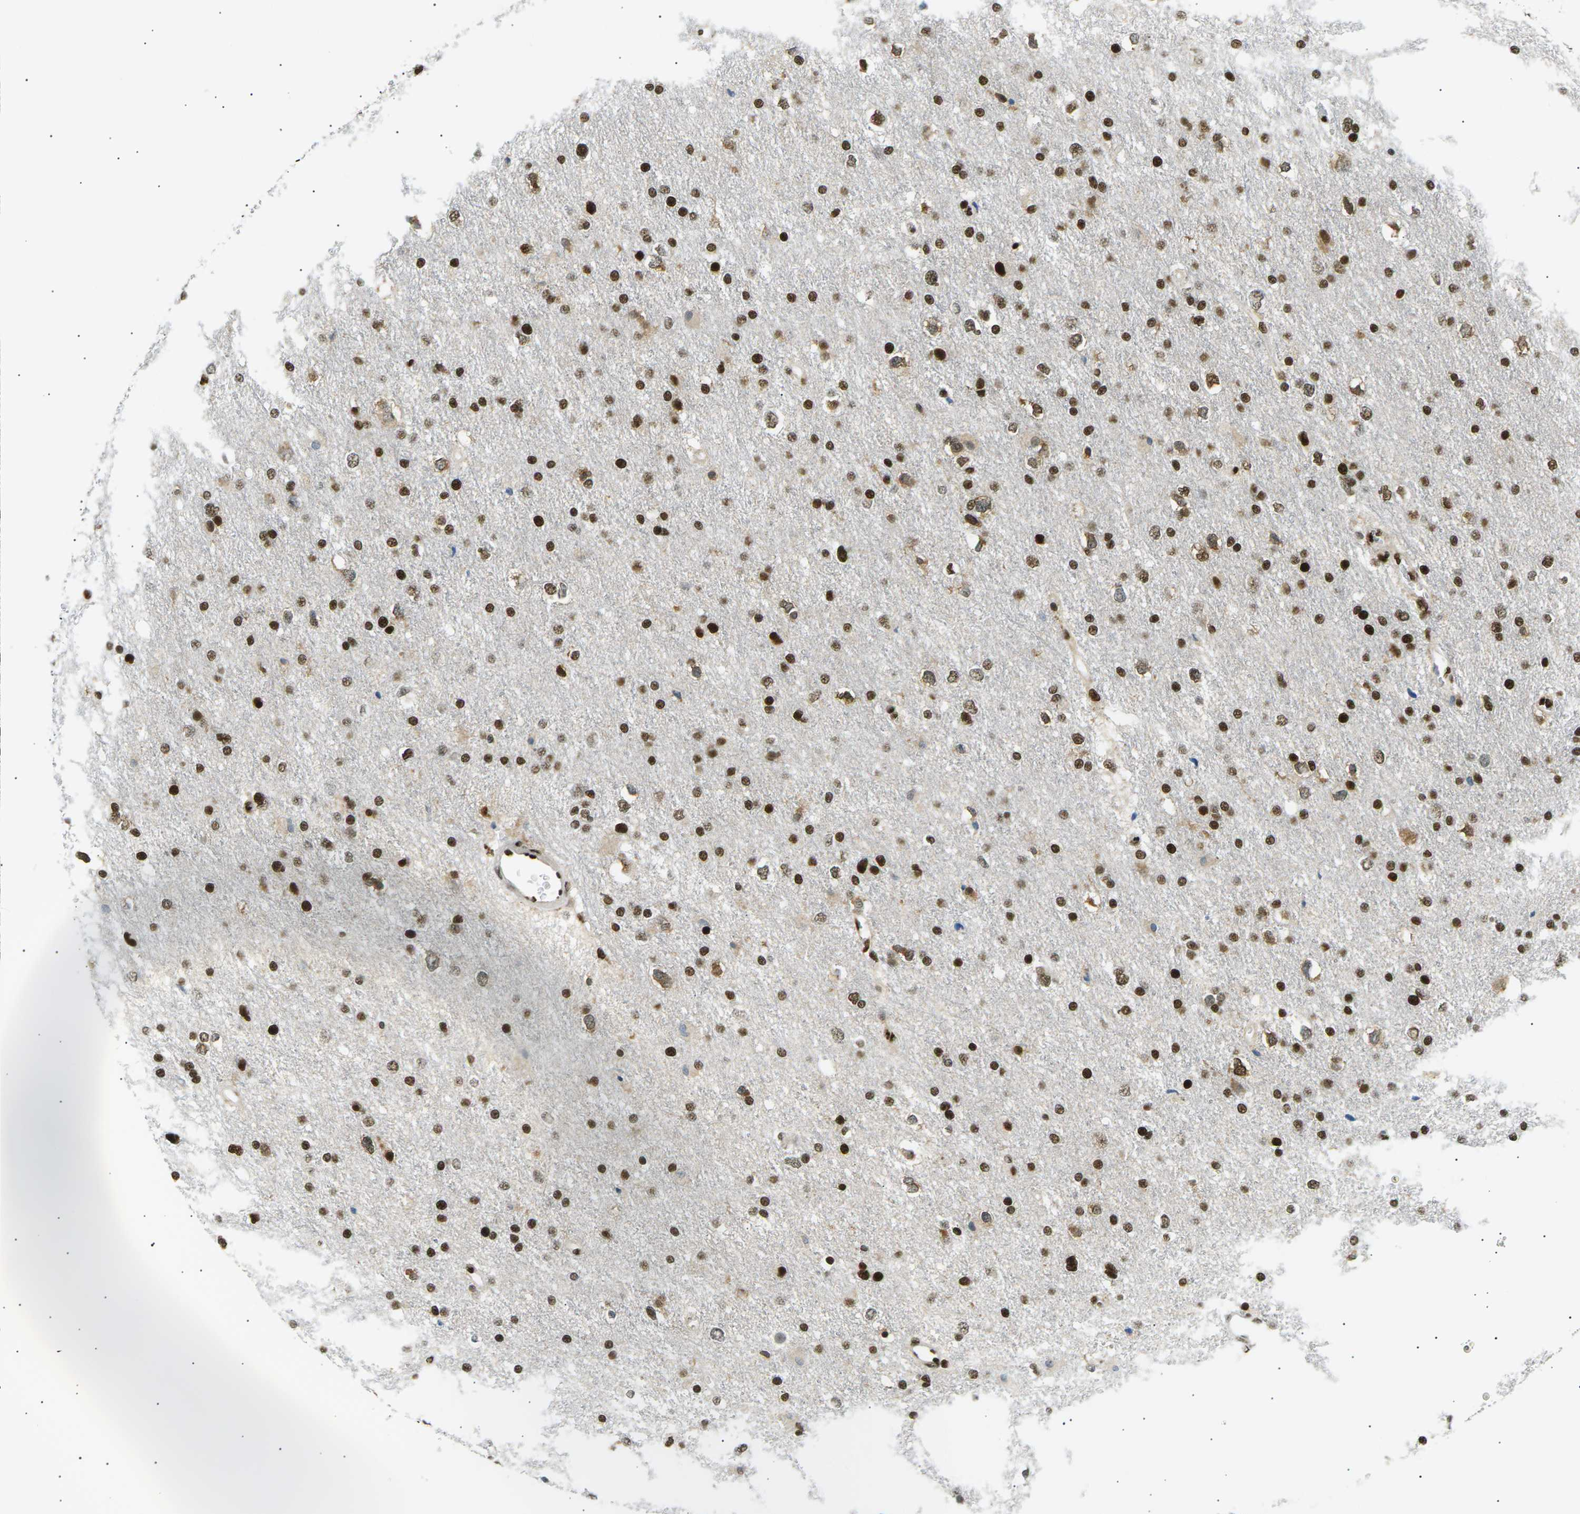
{"staining": {"intensity": "strong", "quantity": ">75%", "location": "nuclear"}, "tissue": "glioma", "cell_type": "Tumor cells", "image_type": "cancer", "snomed": [{"axis": "morphology", "description": "Glioma, malignant, Low grade"}, {"axis": "topography", "description": "Brain"}], "caption": "Immunohistochemical staining of glioma reveals strong nuclear protein staining in approximately >75% of tumor cells. The staining was performed using DAB to visualize the protein expression in brown, while the nuclei were stained in blue with hematoxylin (Magnification: 20x).", "gene": "RPA2", "patient": {"sex": "female", "age": 37}}